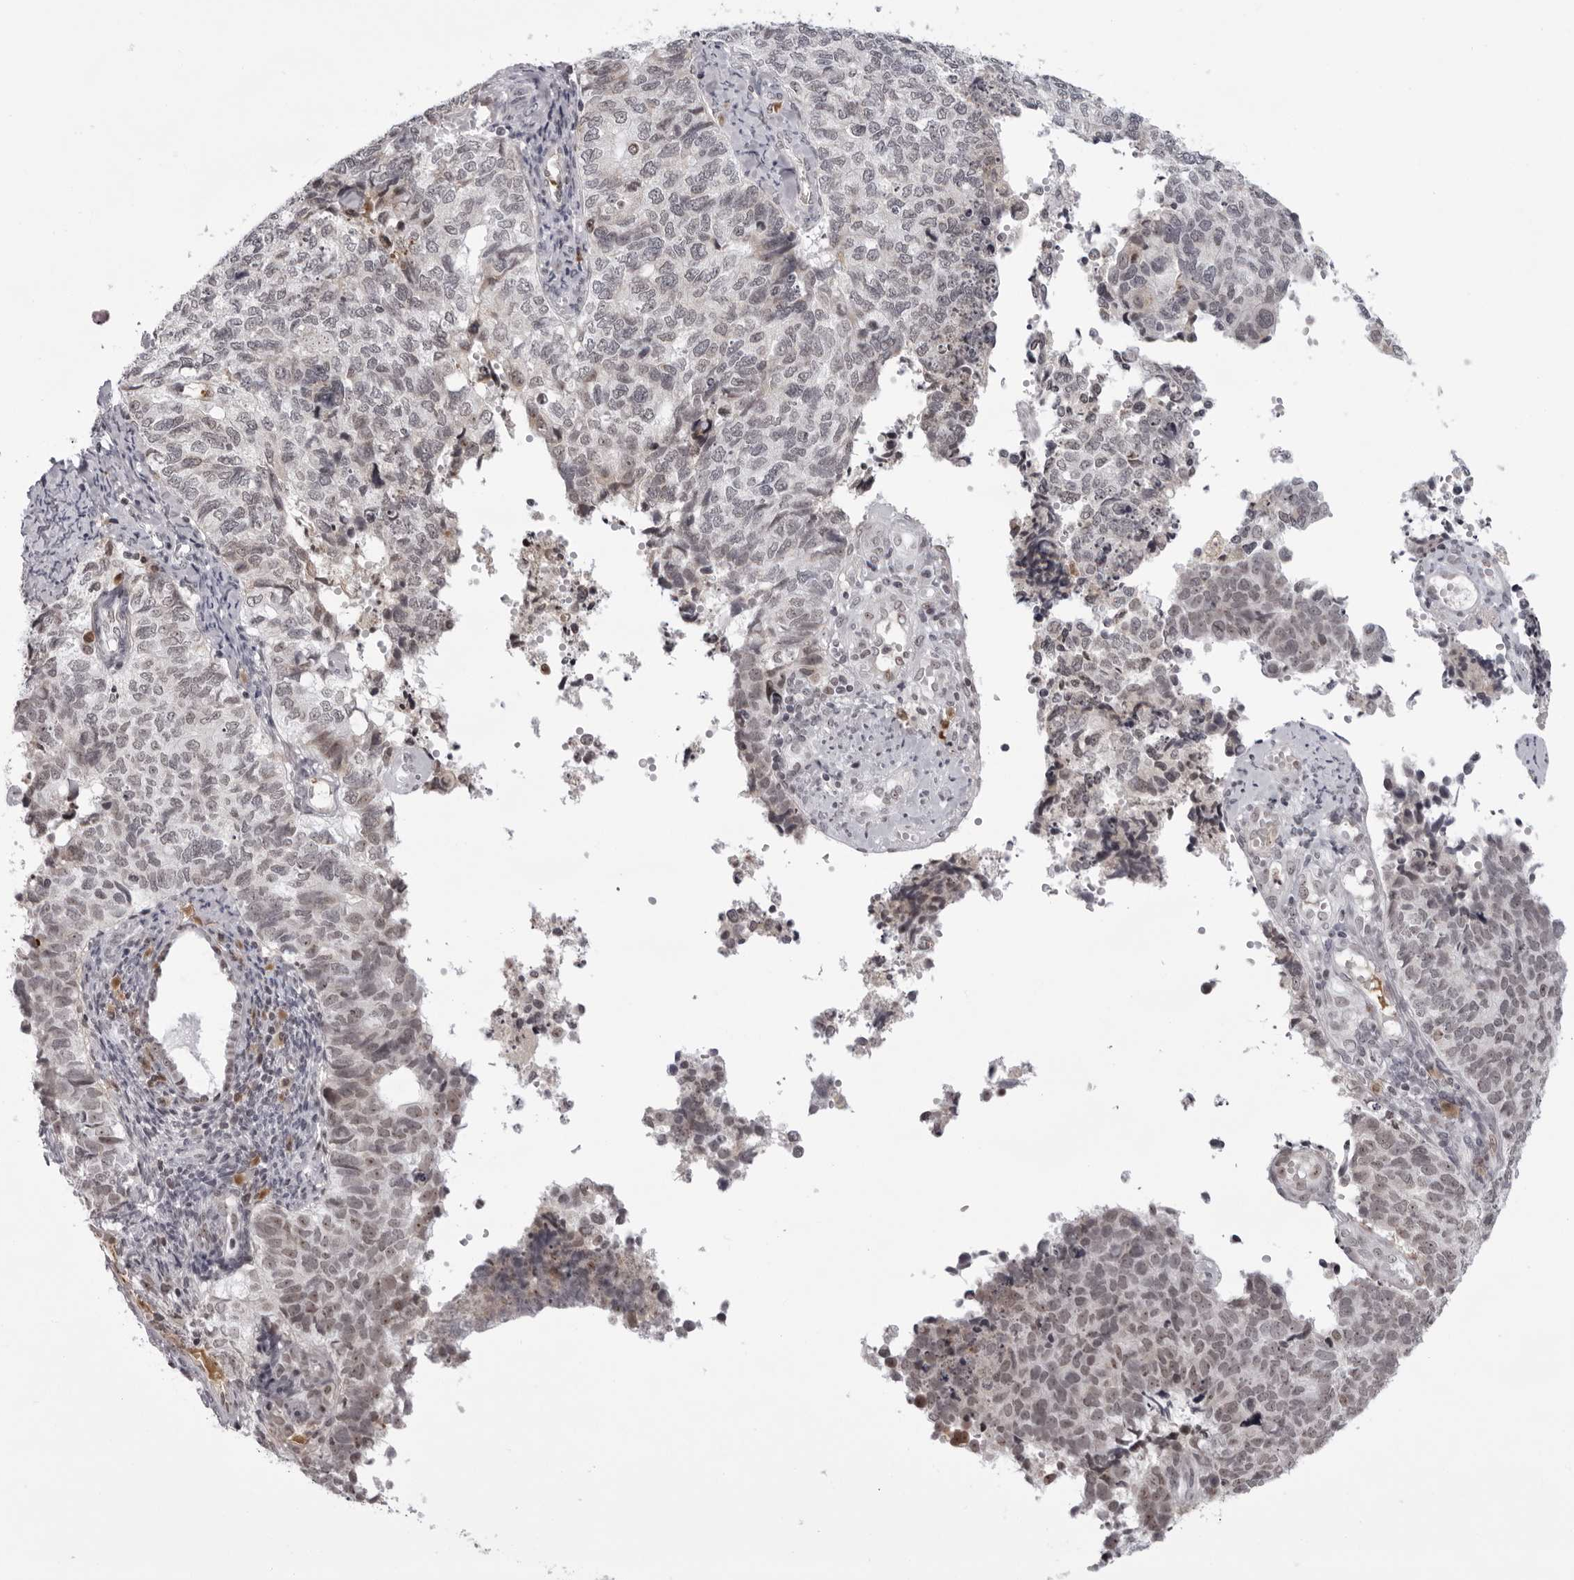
{"staining": {"intensity": "weak", "quantity": "25%-75%", "location": "nuclear"}, "tissue": "cervical cancer", "cell_type": "Tumor cells", "image_type": "cancer", "snomed": [{"axis": "morphology", "description": "Squamous cell carcinoma, NOS"}, {"axis": "topography", "description": "Cervix"}], "caption": "About 25%-75% of tumor cells in human squamous cell carcinoma (cervical) reveal weak nuclear protein expression as visualized by brown immunohistochemical staining.", "gene": "EXOSC10", "patient": {"sex": "female", "age": 63}}